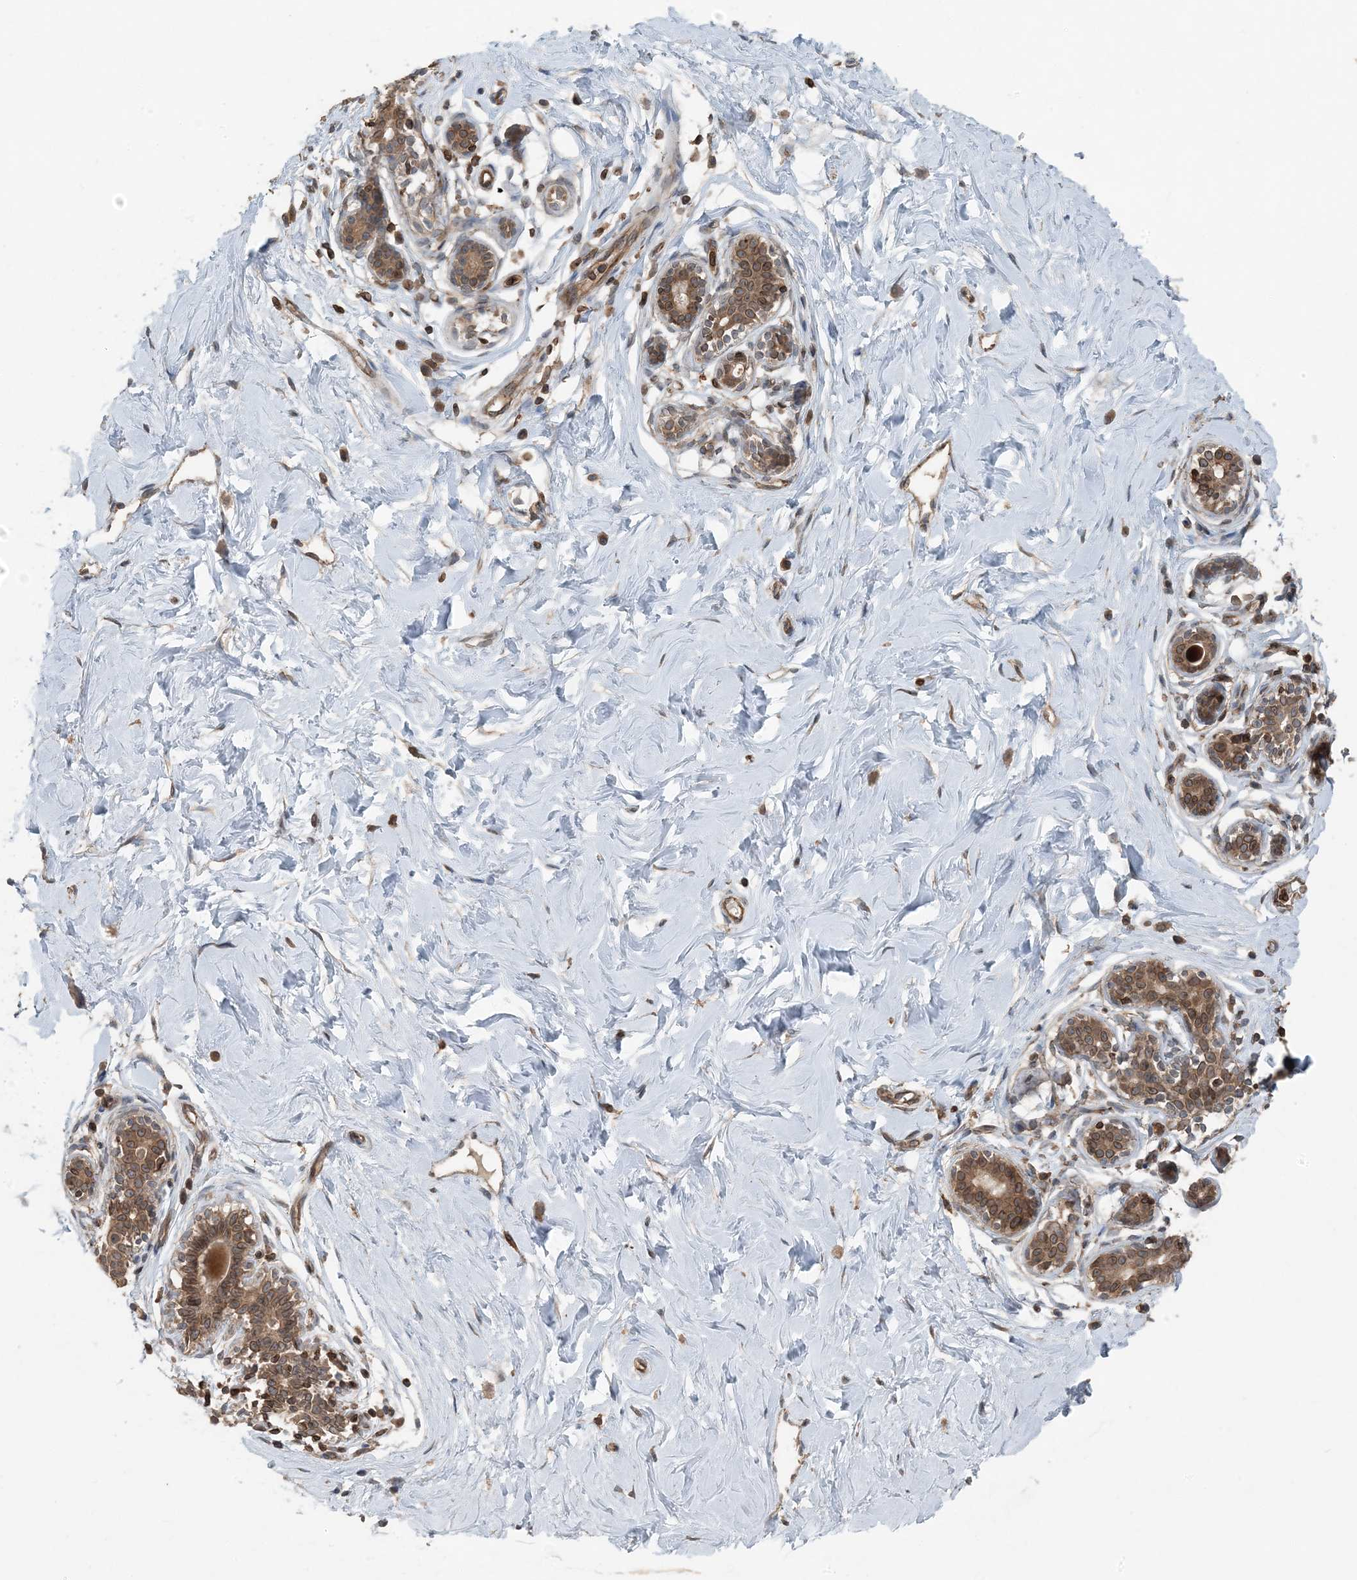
{"staining": {"intensity": "moderate", "quantity": ">75%", "location": "cytoplasmic/membranous,nuclear"}, "tissue": "breast", "cell_type": "Adipocytes", "image_type": "normal", "snomed": [{"axis": "morphology", "description": "Normal tissue, NOS"}, {"axis": "morphology", "description": "Adenoma, NOS"}, {"axis": "topography", "description": "Breast"}], "caption": "Breast stained with immunohistochemistry displays moderate cytoplasmic/membranous,nuclear positivity in approximately >75% of adipocytes. Nuclei are stained in blue.", "gene": "ZFAND2B", "patient": {"sex": "female", "age": 23}}